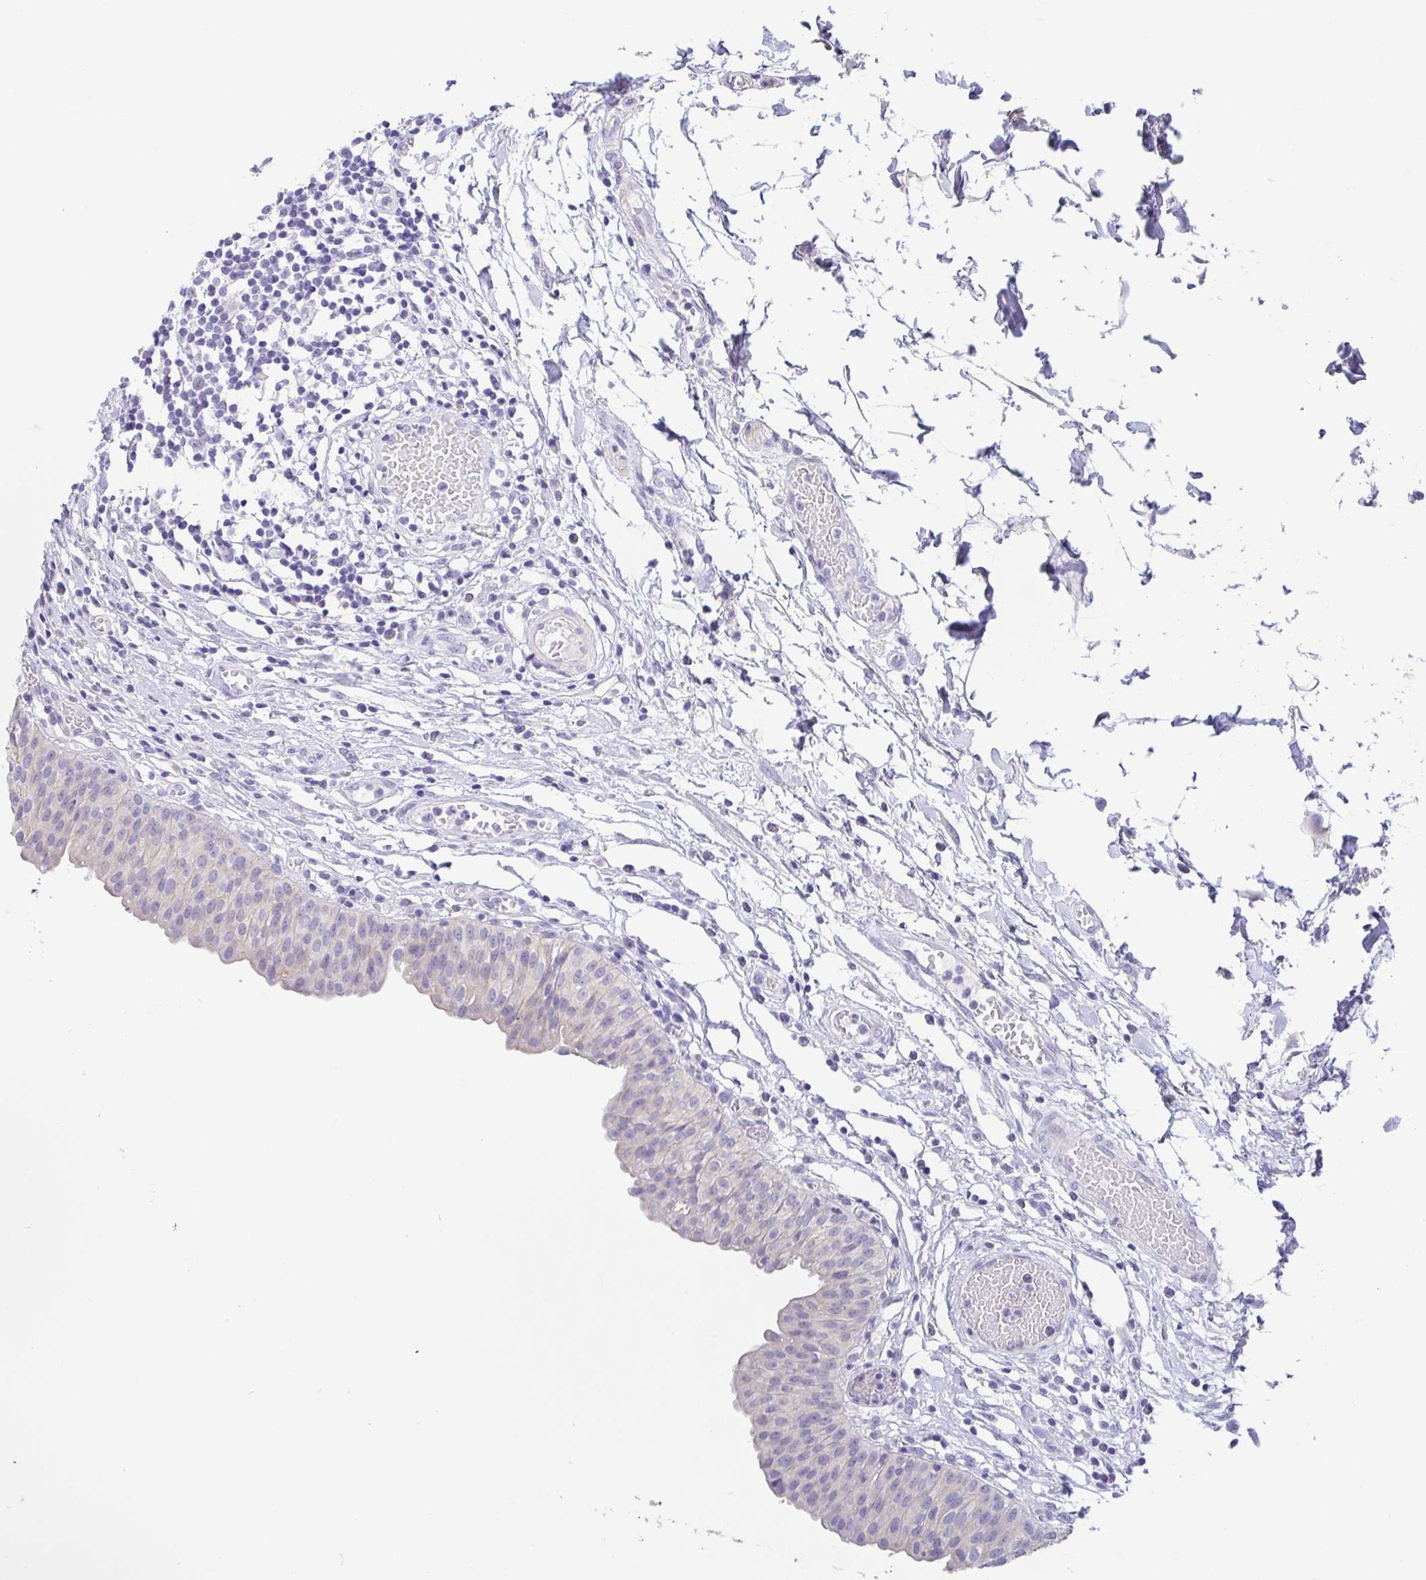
{"staining": {"intensity": "negative", "quantity": "none", "location": "none"}, "tissue": "urinary bladder", "cell_type": "Urothelial cells", "image_type": "normal", "snomed": [{"axis": "morphology", "description": "Normal tissue, NOS"}, {"axis": "topography", "description": "Urinary bladder"}], "caption": "High magnification brightfield microscopy of normal urinary bladder stained with DAB (3,3'-diaminobenzidine) (brown) and counterstained with hematoxylin (blue): urothelial cells show no significant expression.", "gene": "FABP3", "patient": {"sex": "male", "age": 64}}